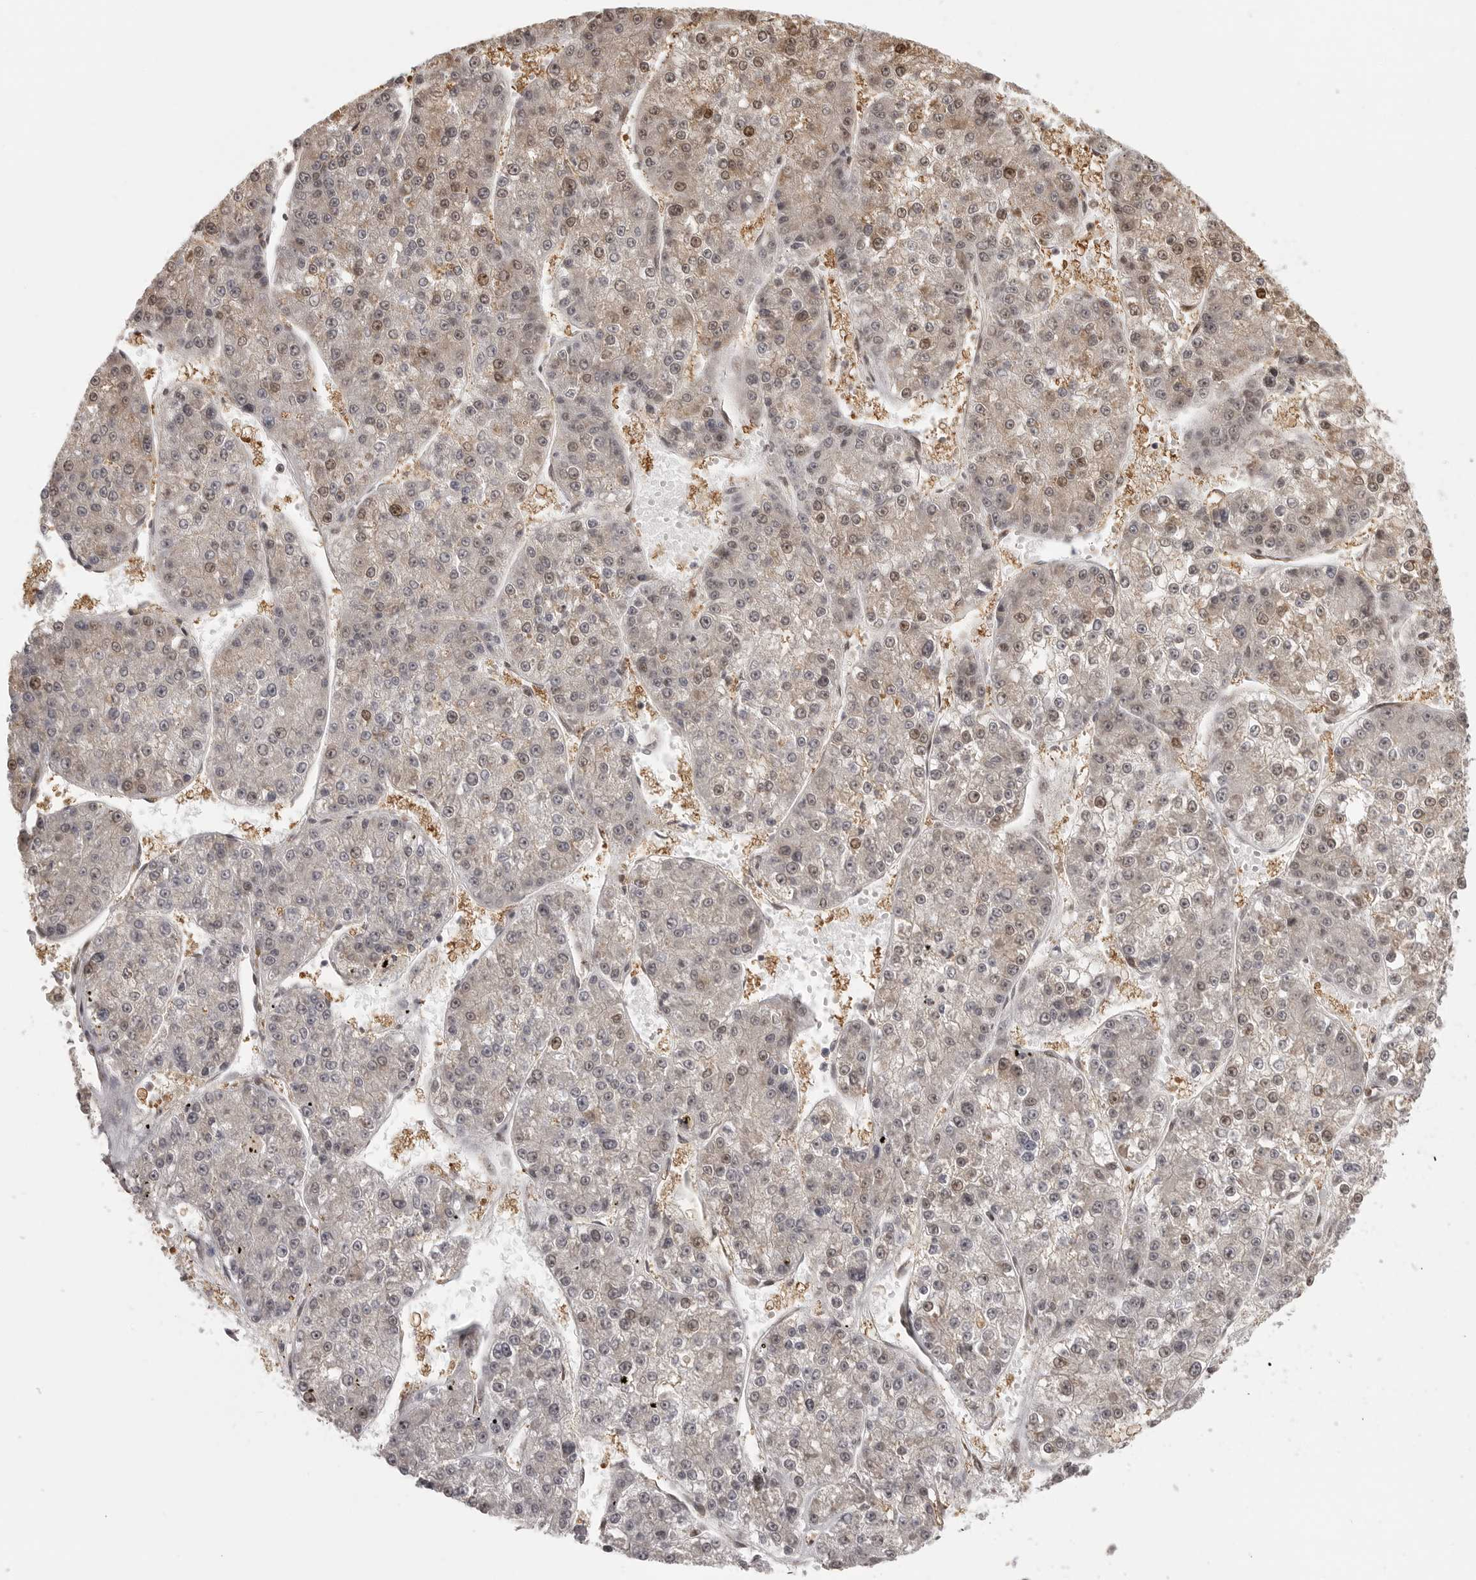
{"staining": {"intensity": "weak", "quantity": "<25%", "location": "nuclear"}, "tissue": "liver cancer", "cell_type": "Tumor cells", "image_type": "cancer", "snomed": [{"axis": "morphology", "description": "Carcinoma, Hepatocellular, NOS"}, {"axis": "topography", "description": "Liver"}], "caption": "This is an immunohistochemistry histopathology image of human hepatocellular carcinoma (liver). There is no positivity in tumor cells.", "gene": "ISG20L2", "patient": {"sex": "female", "age": 73}}